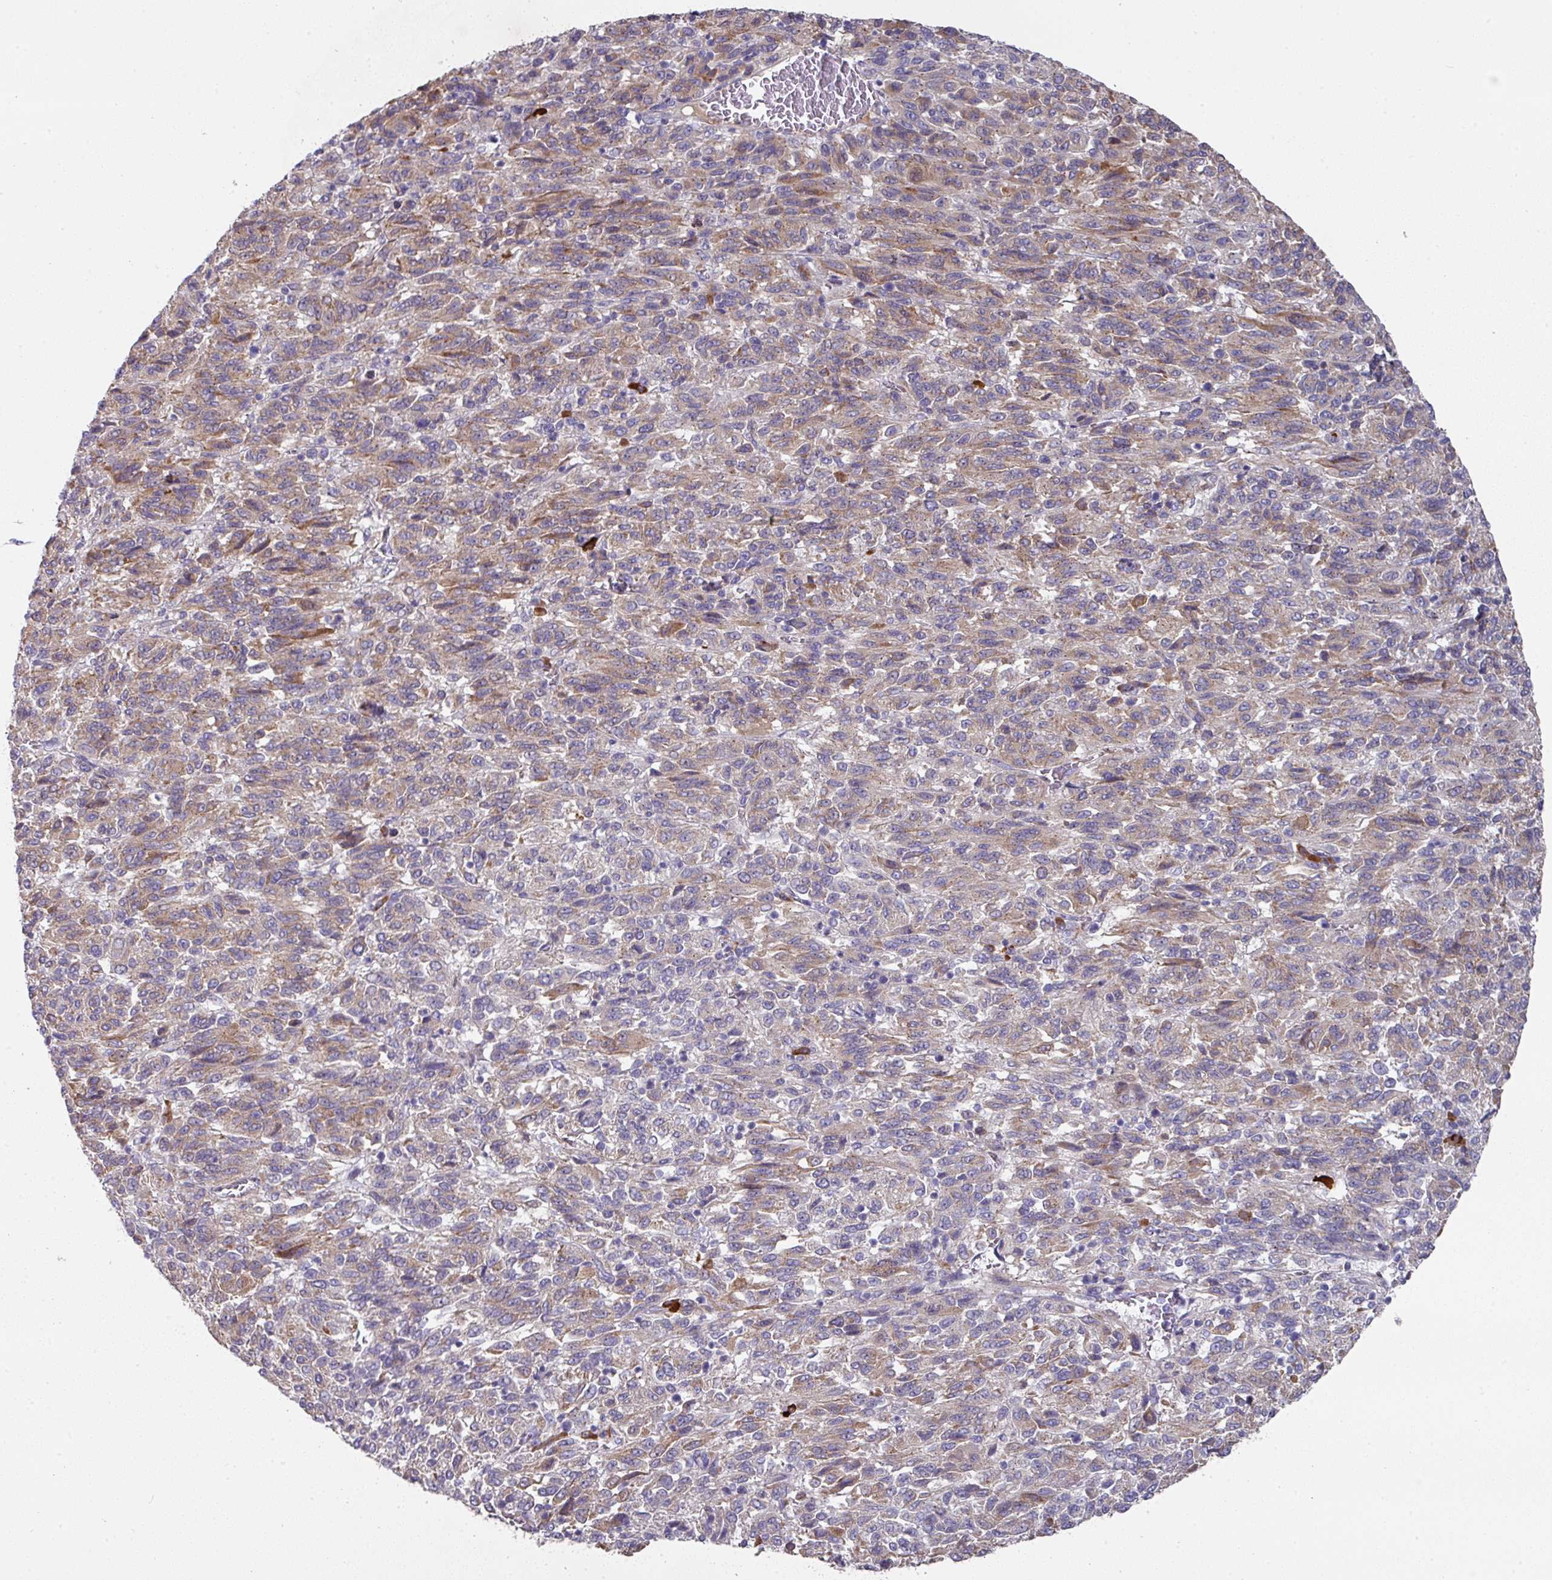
{"staining": {"intensity": "weak", "quantity": "25%-75%", "location": "cytoplasmic/membranous"}, "tissue": "melanoma", "cell_type": "Tumor cells", "image_type": "cancer", "snomed": [{"axis": "morphology", "description": "Malignant melanoma, Metastatic site"}, {"axis": "topography", "description": "Lung"}], "caption": "This is an image of immunohistochemistry (IHC) staining of malignant melanoma (metastatic site), which shows weak expression in the cytoplasmic/membranous of tumor cells.", "gene": "IL4R", "patient": {"sex": "male", "age": 64}}